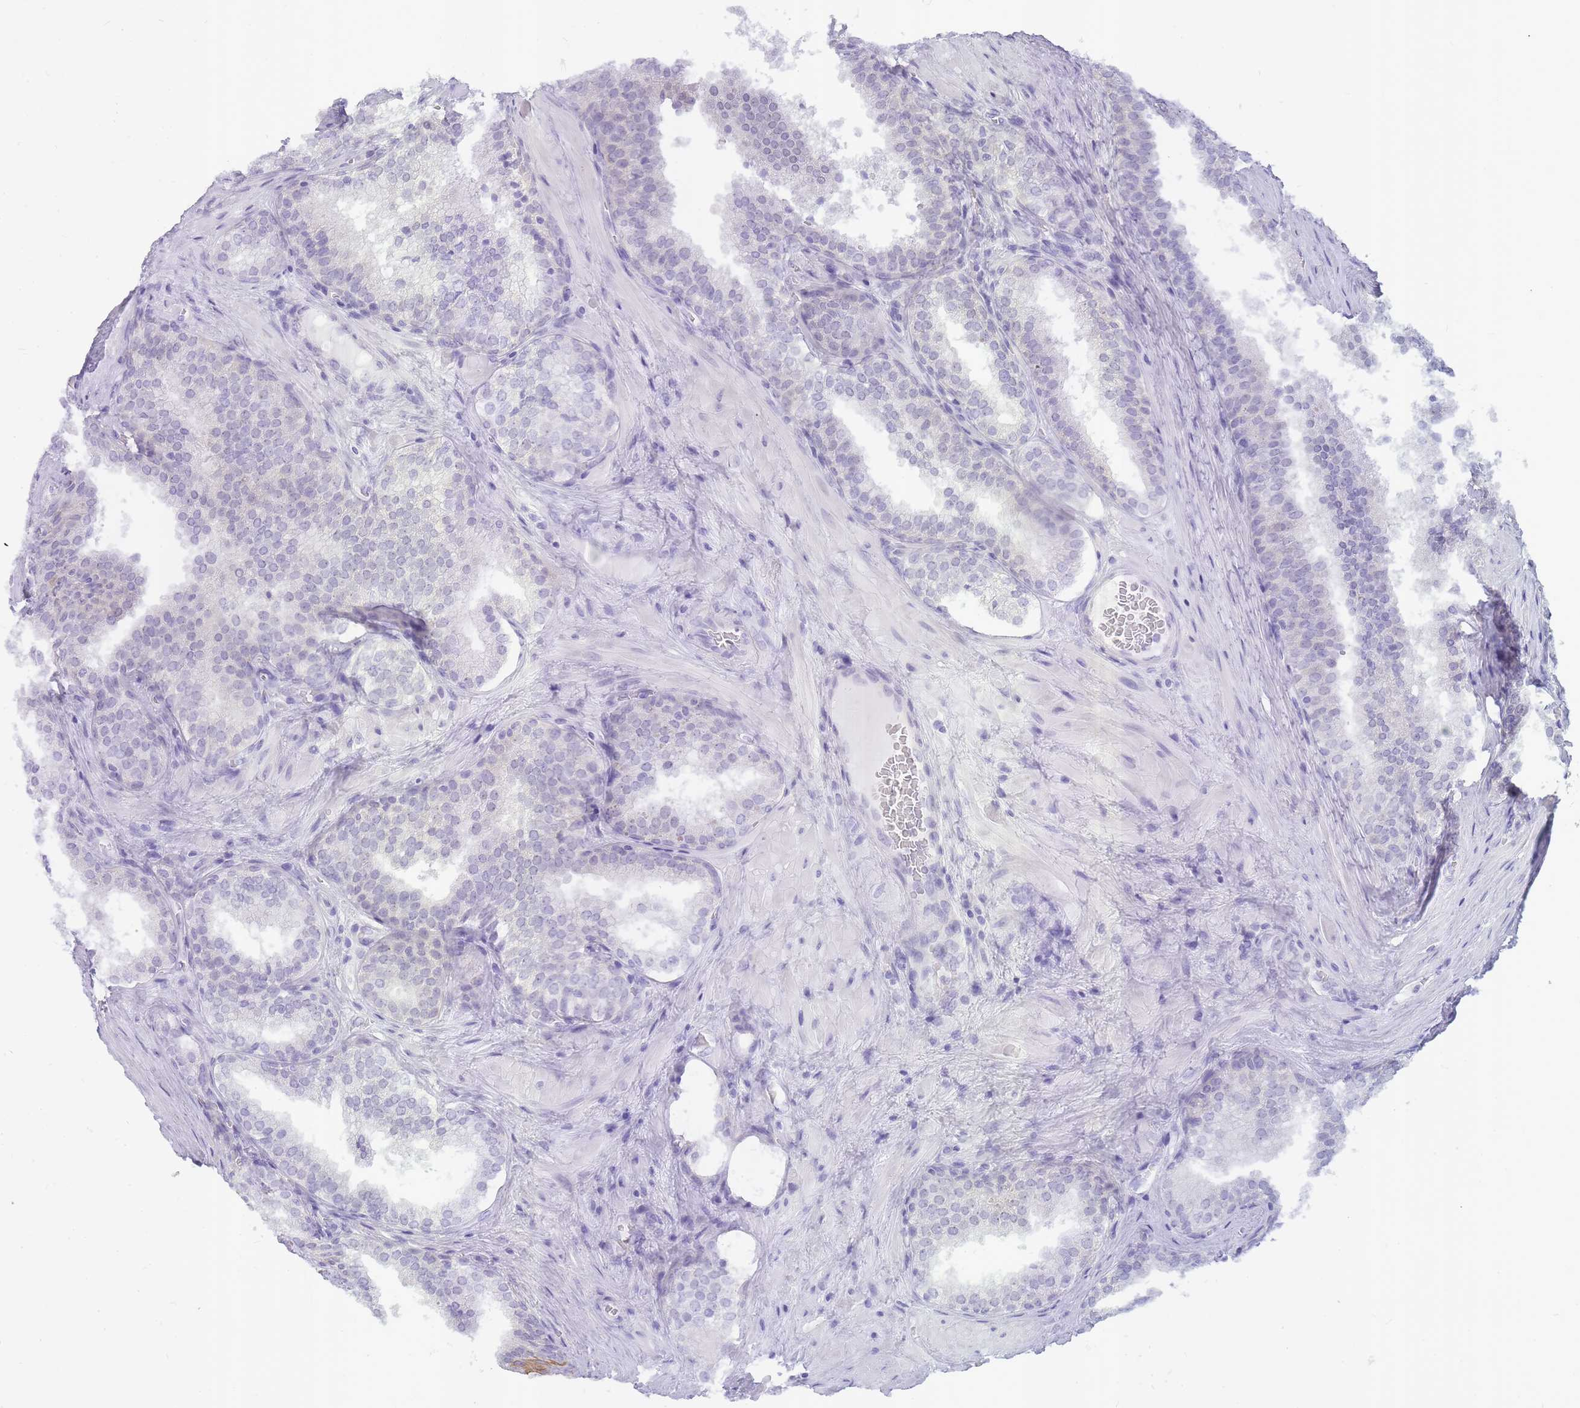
{"staining": {"intensity": "negative", "quantity": "none", "location": "none"}, "tissue": "prostate cancer", "cell_type": "Tumor cells", "image_type": "cancer", "snomed": [{"axis": "morphology", "description": "Adenocarcinoma, High grade"}, {"axis": "topography", "description": "Prostate"}], "caption": "This is an immunohistochemistry histopathology image of human prostate cancer (adenocarcinoma (high-grade)). There is no positivity in tumor cells.", "gene": "INS", "patient": {"sex": "male", "age": 56}}